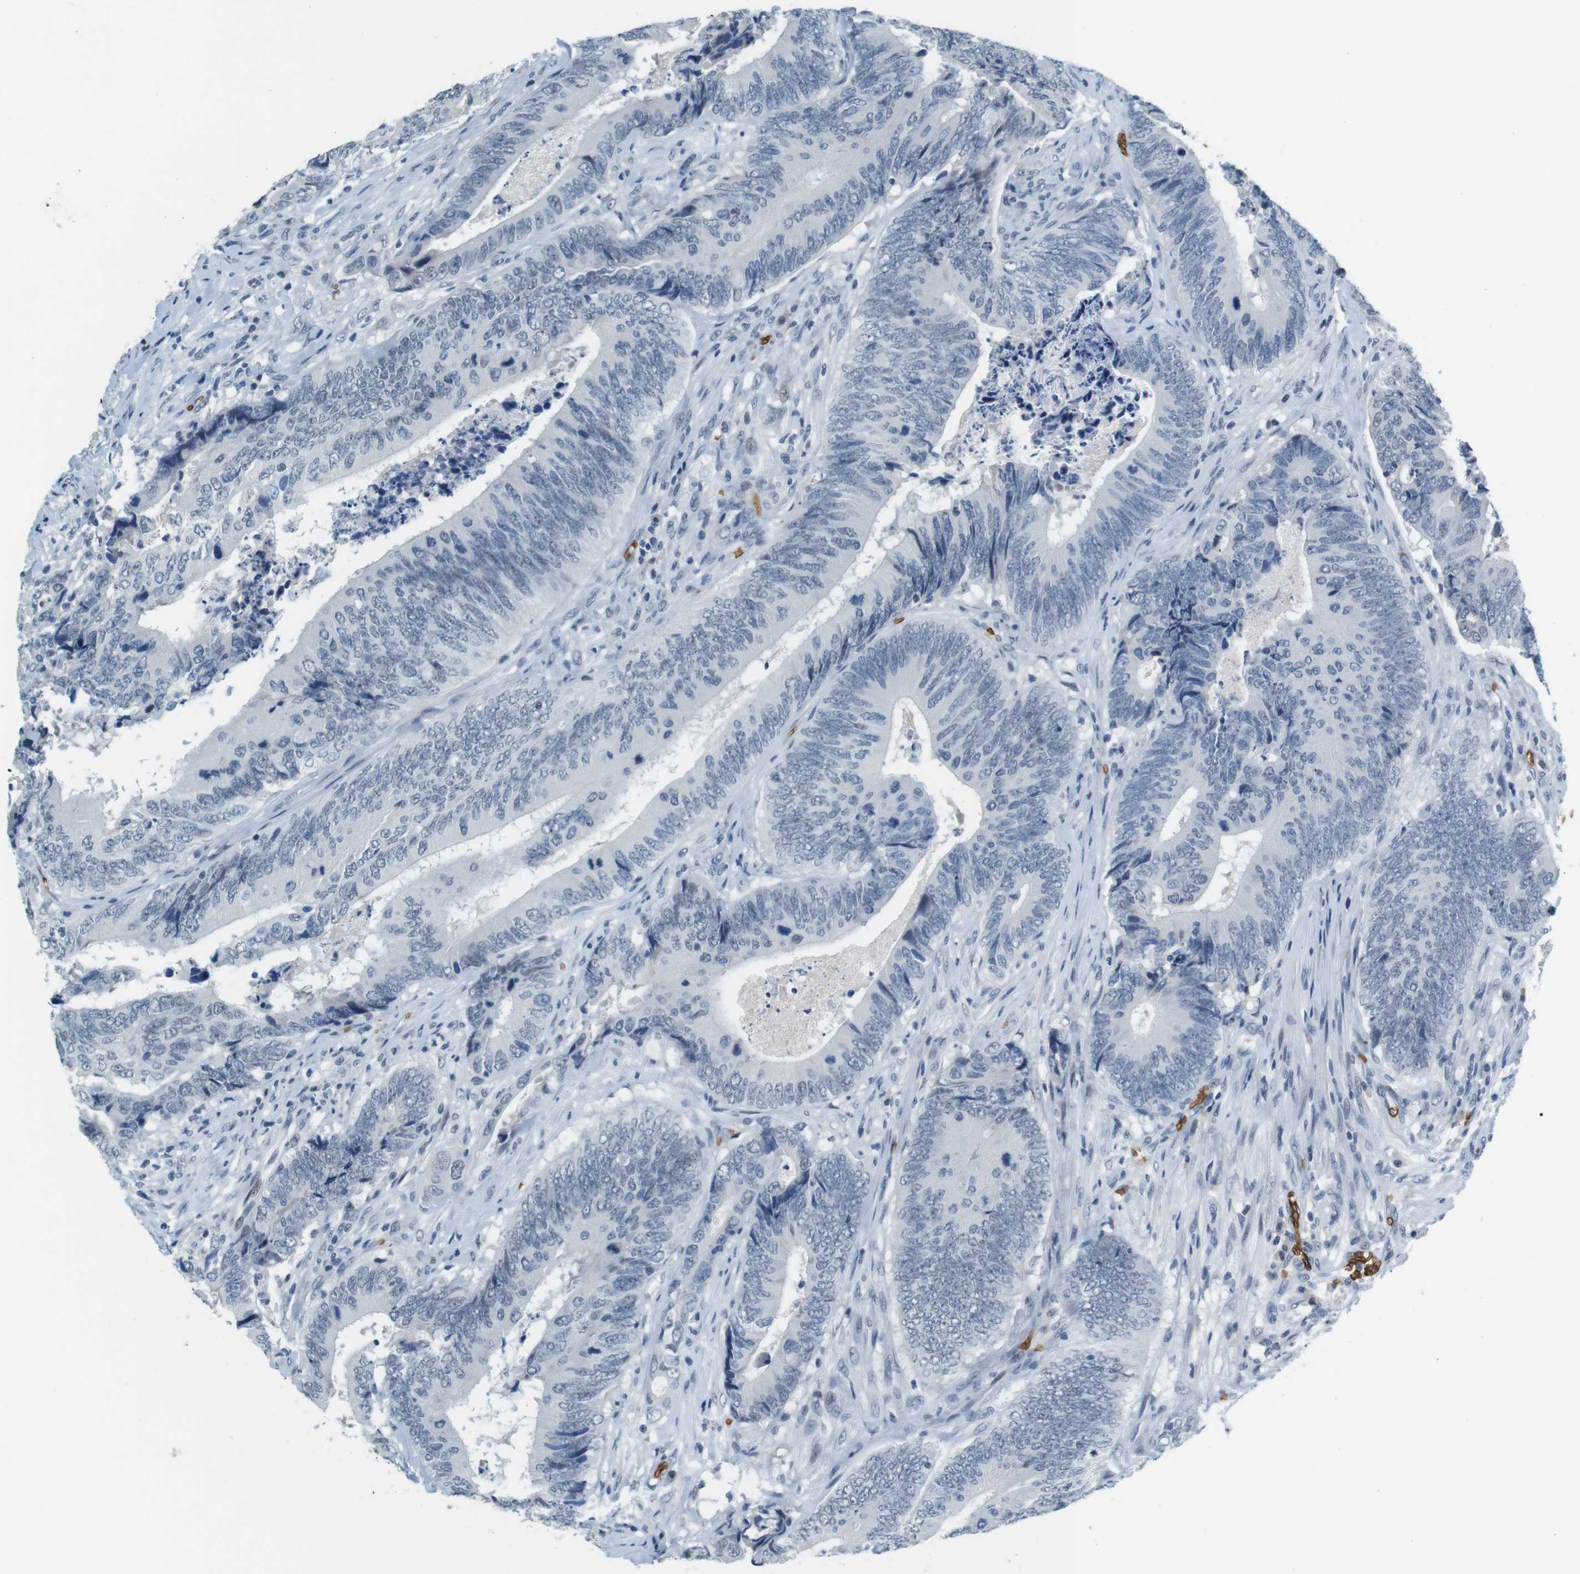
{"staining": {"intensity": "negative", "quantity": "none", "location": "none"}, "tissue": "colorectal cancer", "cell_type": "Tumor cells", "image_type": "cancer", "snomed": [{"axis": "morphology", "description": "Normal tissue, NOS"}, {"axis": "morphology", "description": "Adenocarcinoma, NOS"}, {"axis": "topography", "description": "Colon"}], "caption": "Adenocarcinoma (colorectal) stained for a protein using immunohistochemistry reveals no expression tumor cells.", "gene": "SLC4A1", "patient": {"sex": "male", "age": 56}}